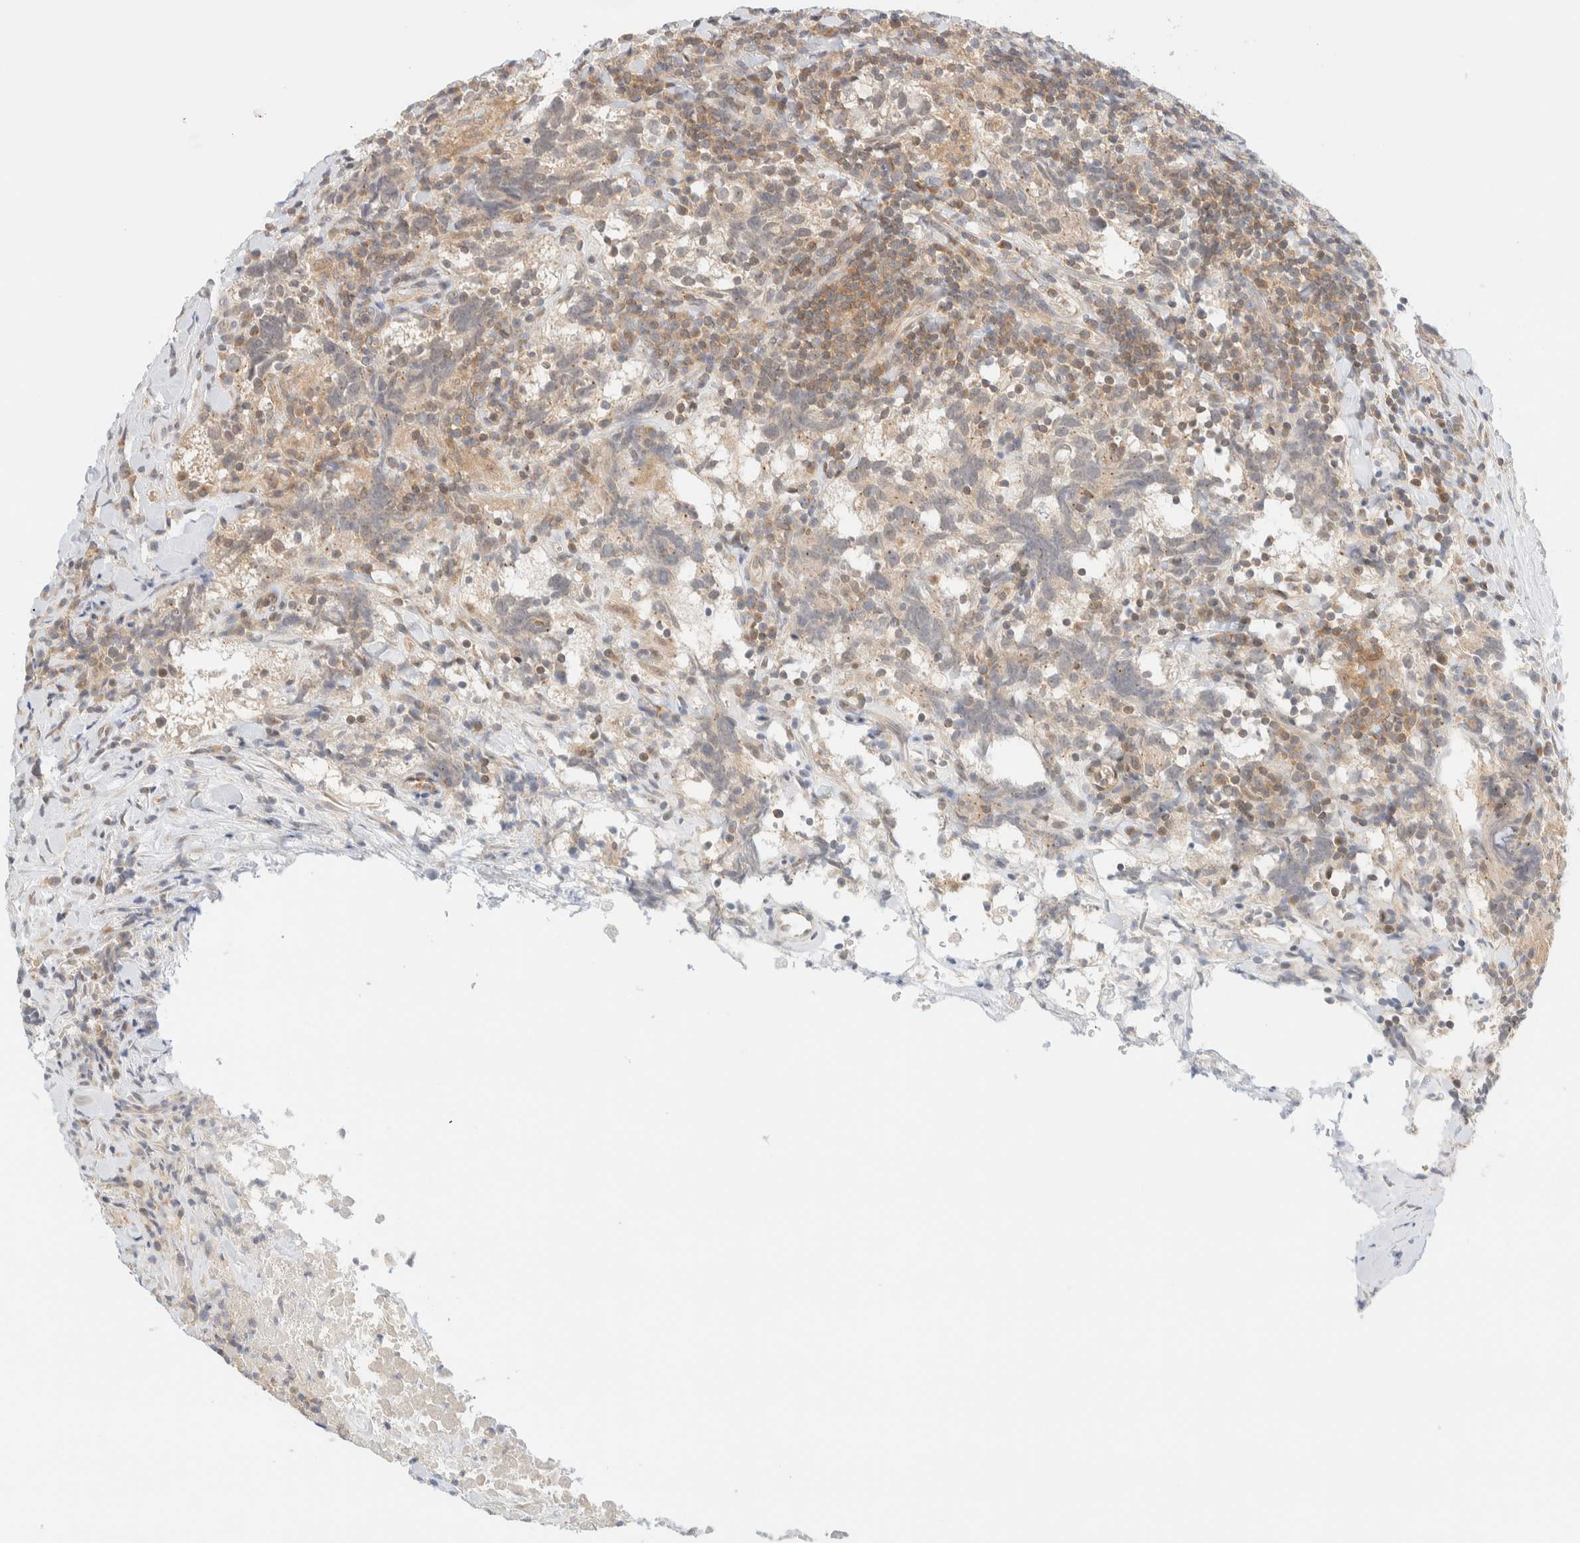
{"staining": {"intensity": "moderate", "quantity": ">75%", "location": "cytoplasmic/membranous"}, "tissue": "testis cancer", "cell_type": "Tumor cells", "image_type": "cancer", "snomed": [{"axis": "morphology", "description": "Seminoma, NOS"}, {"axis": "morphology", "description": "Carcinoma, Embryonal, NOS"}, {"axis": "topography", "description": "Testis"}], "caption": "About >75% of tumor cells in testis cancer (seminoma) demonstrate moderate cytoplasmic/membranous protein positivity as visualized by brown immunohistochemical staining.", "gene": "PCYT2", "patient": {"sex": "male", "age": 36}}